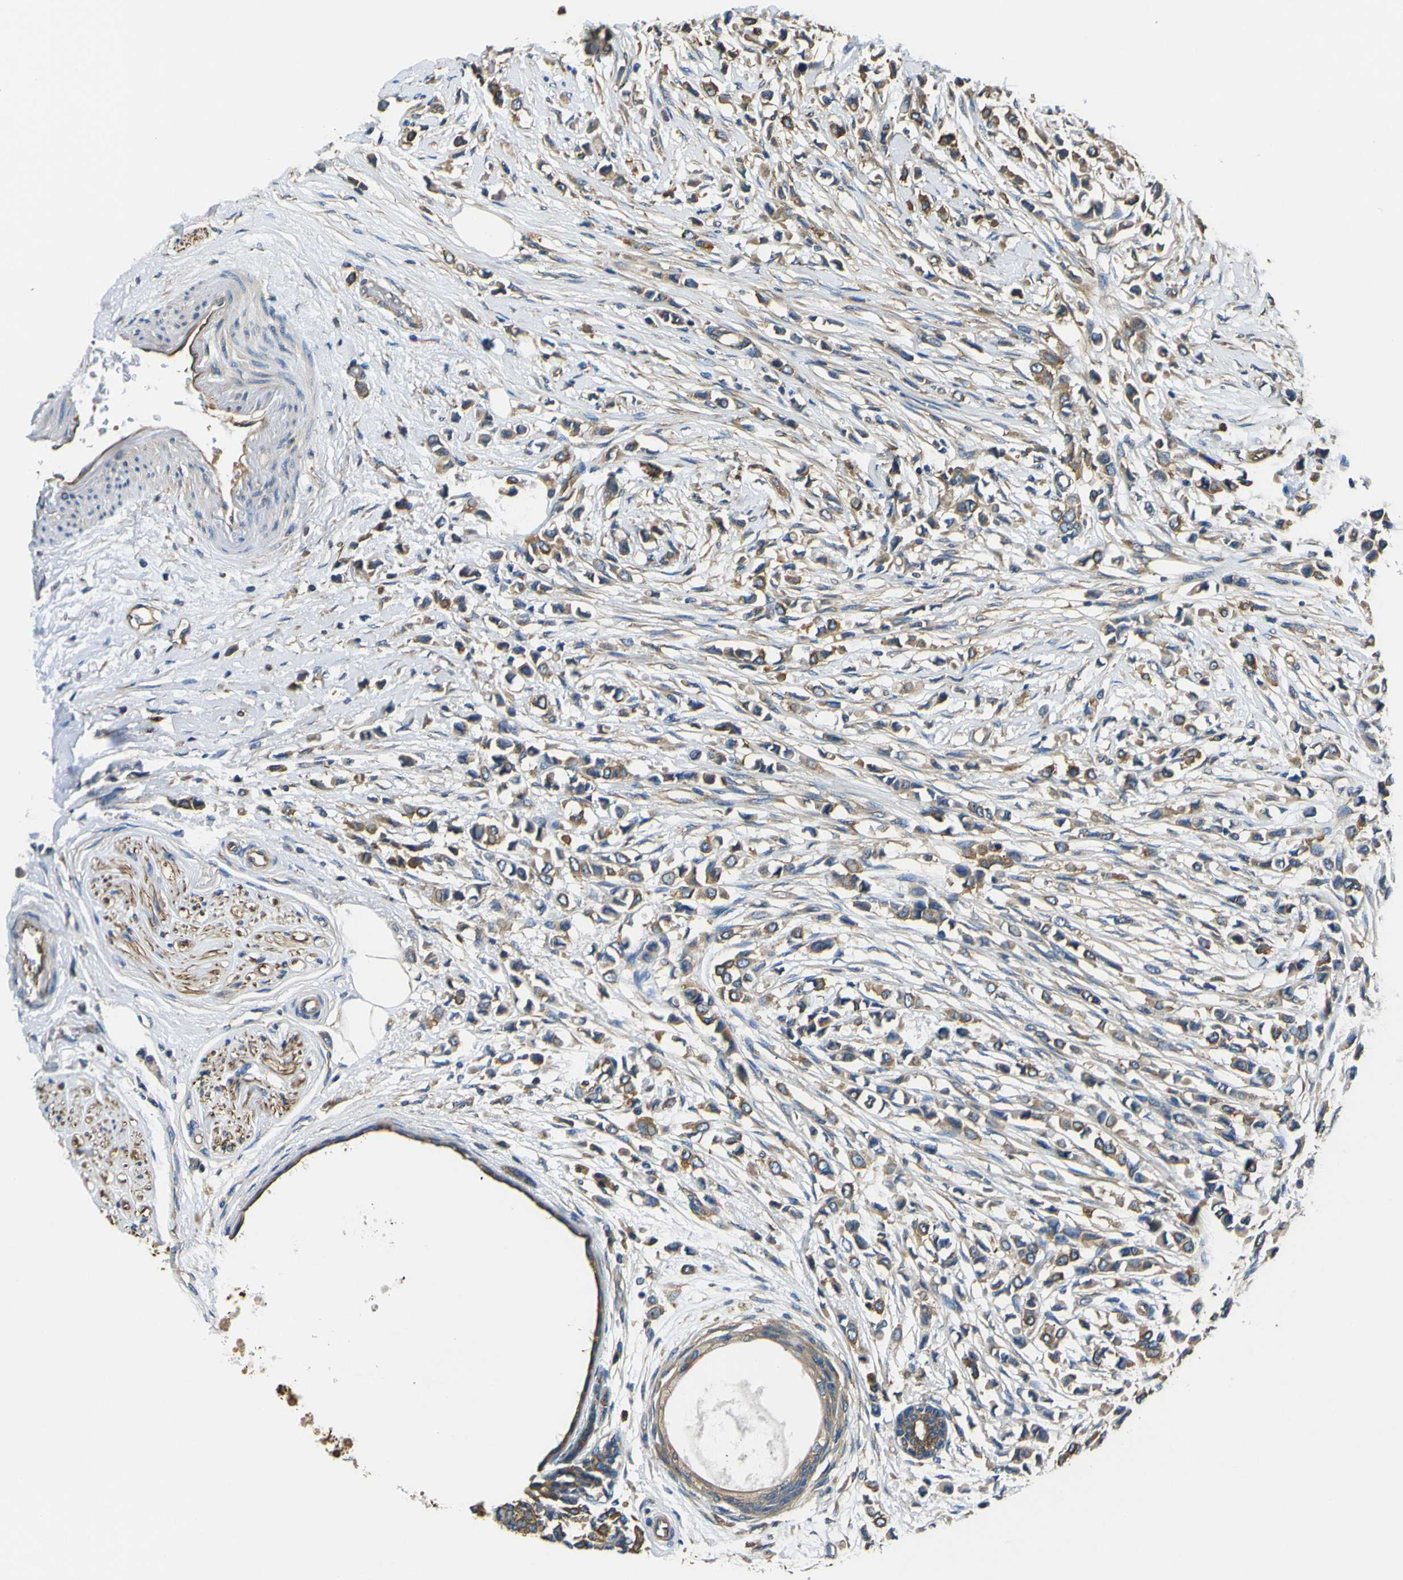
{"staining": {"intensity": "moderate", "quantity": ">75%", "location": "cytoplasmic/membranous"}, "tissue": "breast cancer", "cell_type": "Tumor cells", "image_type": "cancer", "snomed": [{"axis": "morphology", "description": "Lobular carcinoma"}, {"axis": "topography", "description": "Breast"}], "caption": "Breast cancer stained with DAB immunohistochemistry (IHC) demonstrates medium levels of moderate cytoplasmic/membranous staining in approximately >75% of tumor cells.", "gene": "TUBB", "patient": {"sex": "female", "age": 51}}